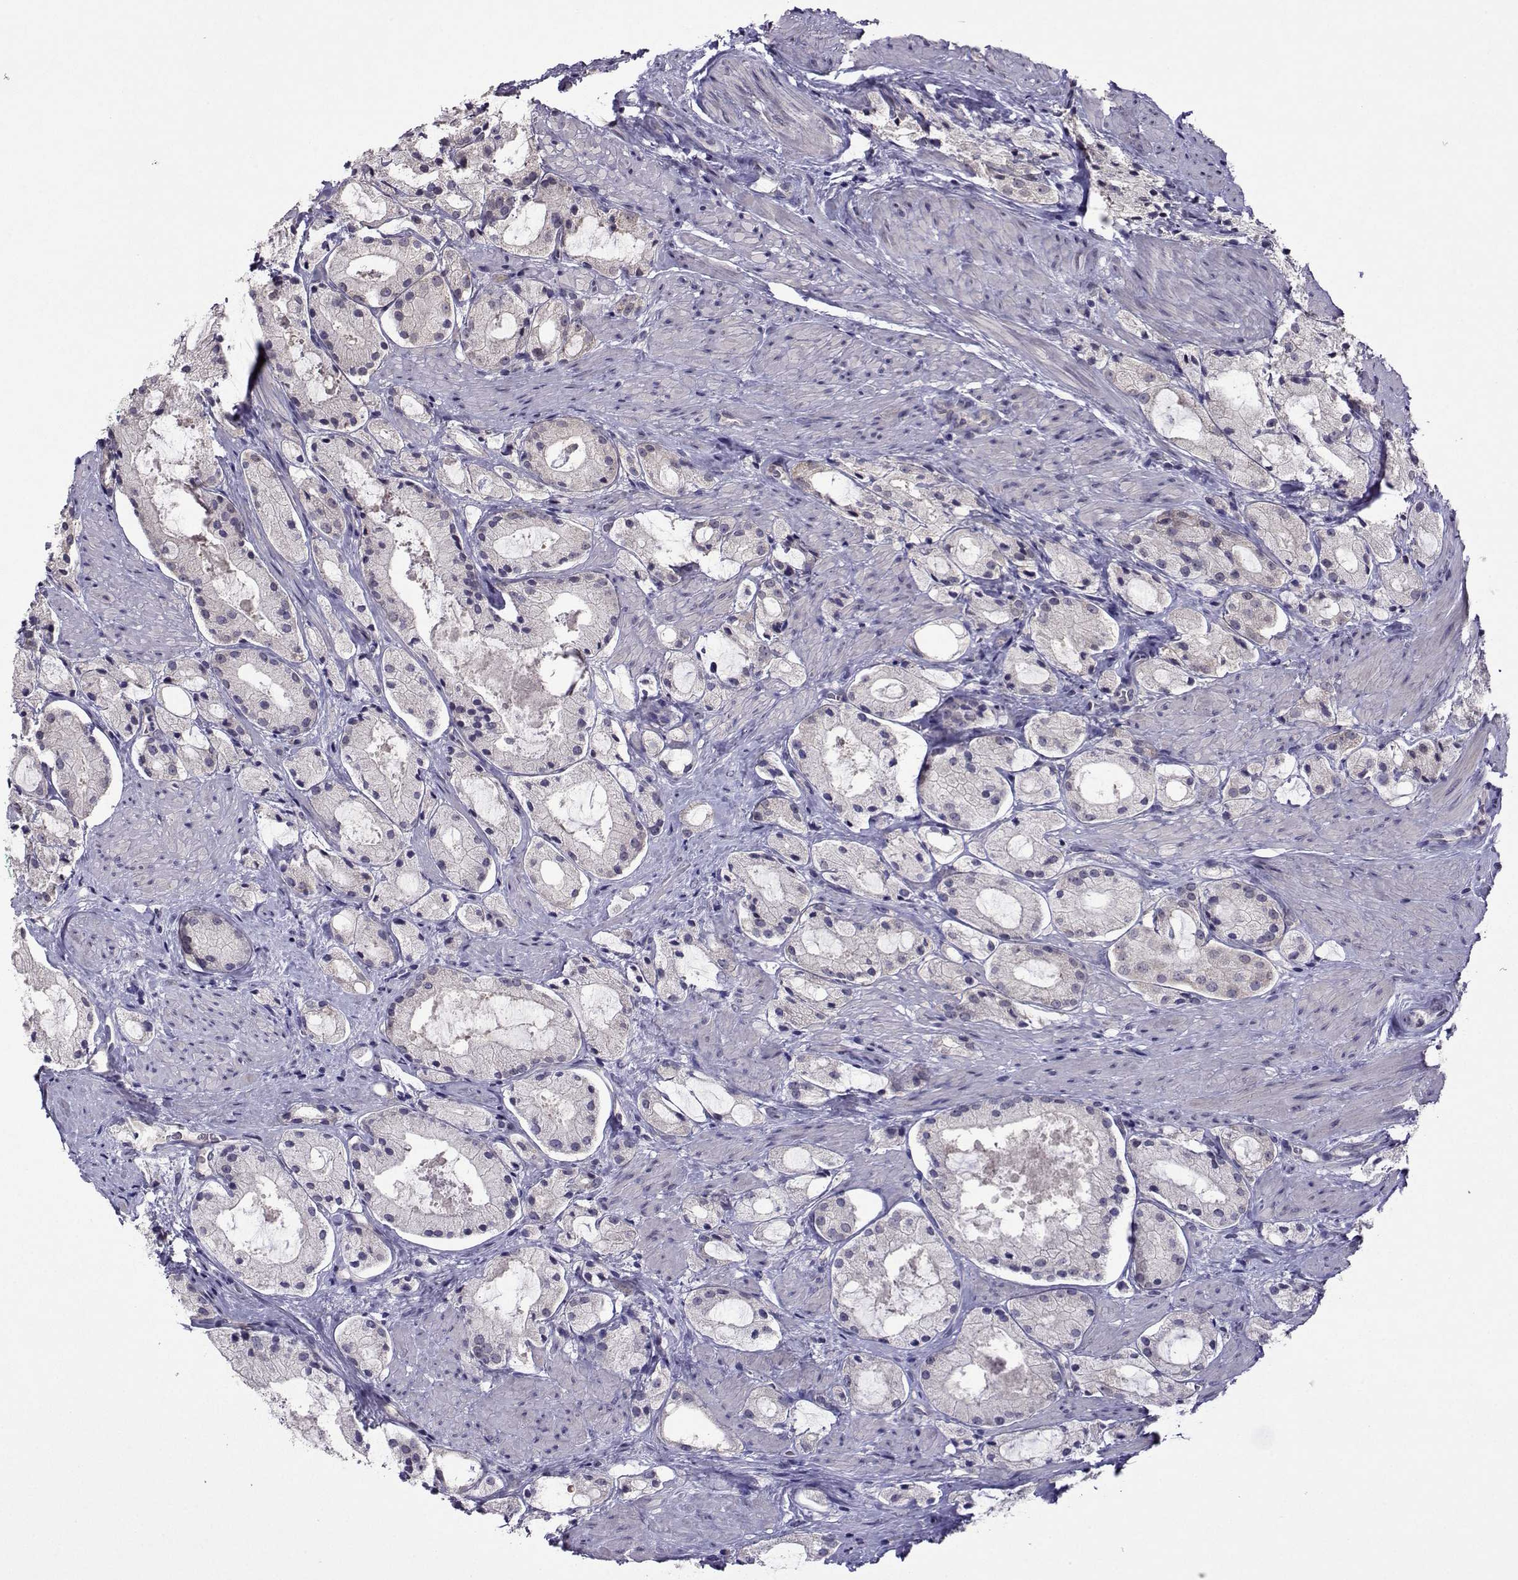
{"staining": {"intensity": "negative", "quantity": "none", "location": "none"}, "tissue": "prostate cancer", "cell_type": "Tumor cells", "image_type": "cancer", "snomed": [{"axis": "morphology", "description": "Adenocarcinoma, NOS"}, {"axis": "morphology", "description": "Adenocarcinoma, High grade"}, {"axis": "topography", "description": "Prostate"}], "caption": "Immunohistochemistry image of prostate adenocarcinoma stained for a protein (brown), which reveals no staining in tumor cells. (Immunohistochemistry (ihc), brightfield microscopy, high magnification).", "gene": "DDX20", "patient": {"sex": "male", "age": 64}}